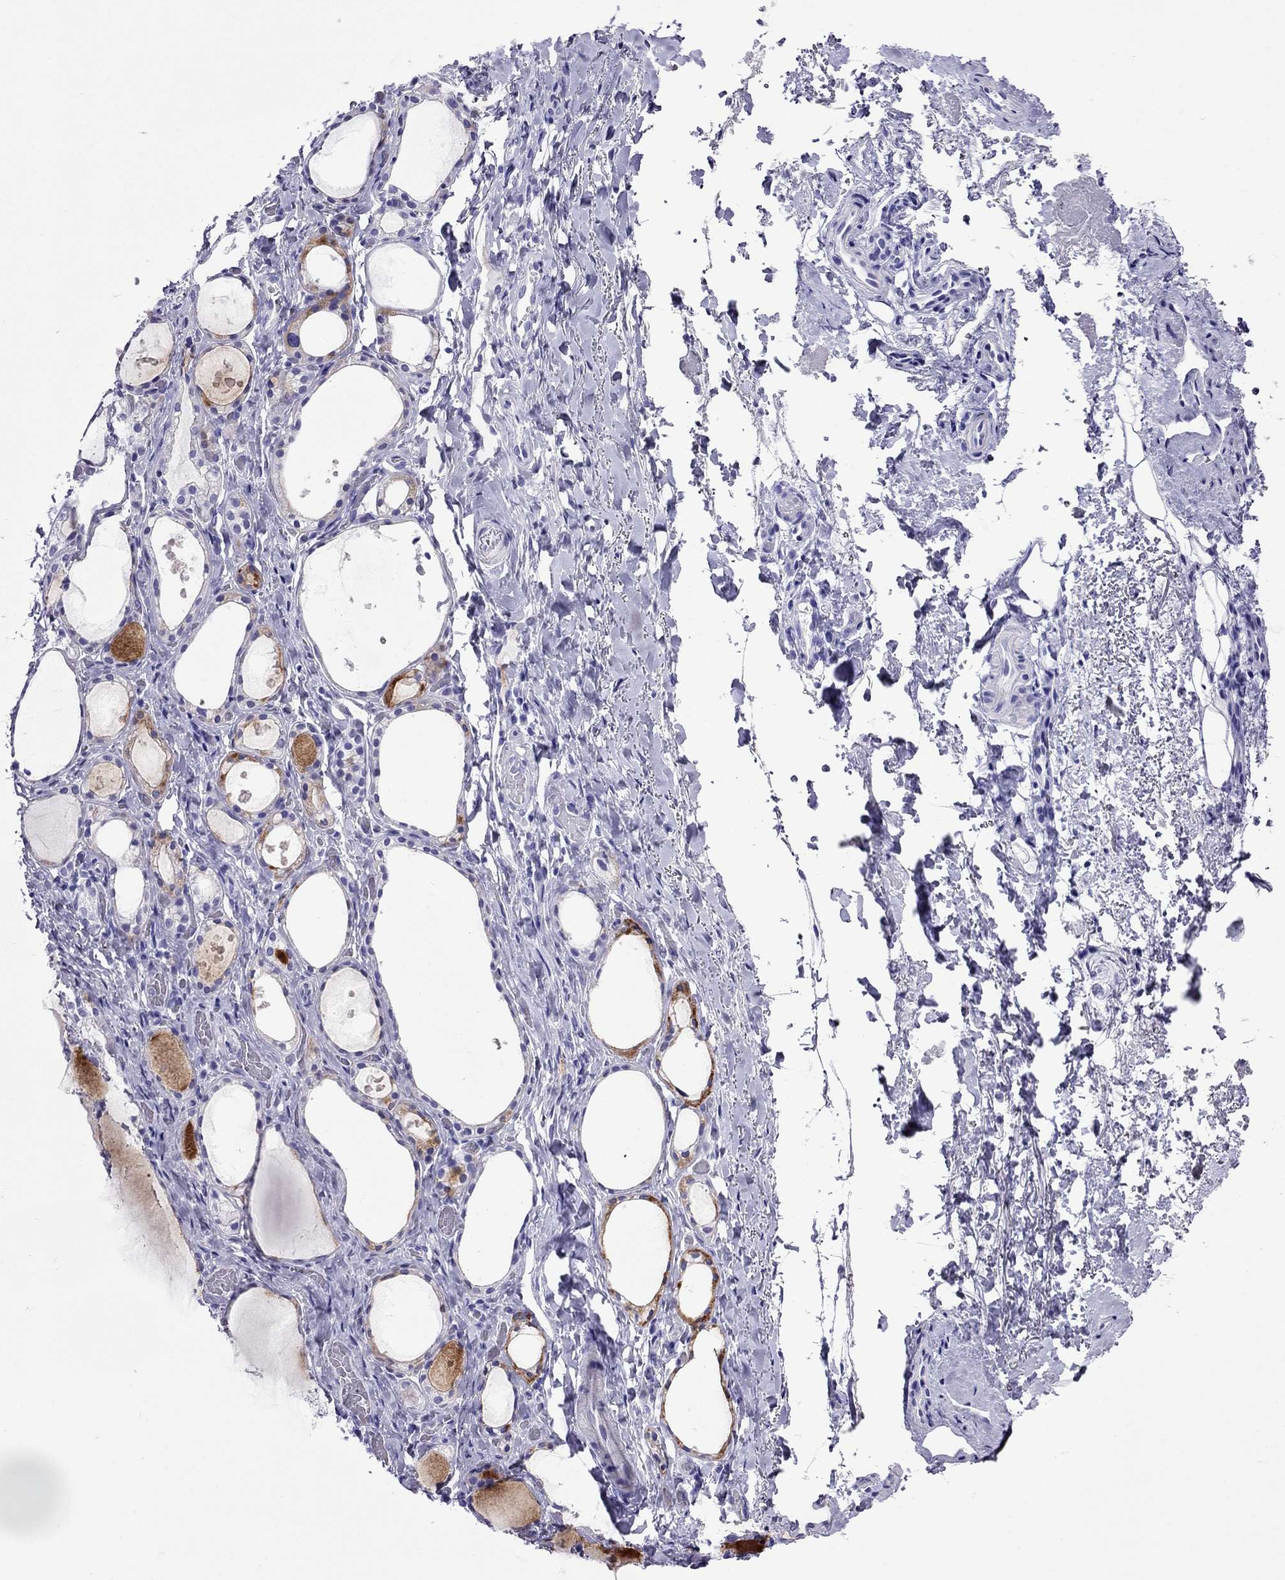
{"staining": {"intensity": "weak", "quantity": "<25%", "location": "cytoplasmic/membranous"}, "tissue": "thyroid gland", "cell_type": "Glandular cells", "image_type": "normal", "snomed": [{"axis": "morphology", "description": "Normal tissue, NOS"}, {"axis": "topography", "description": "Thyroid gland"}], "caption": "Glandular cells show no significant expression in unremarkable thyroid gland.", "gene": "CRYBA1", "patient": {"sex": "male", "age": 68}}